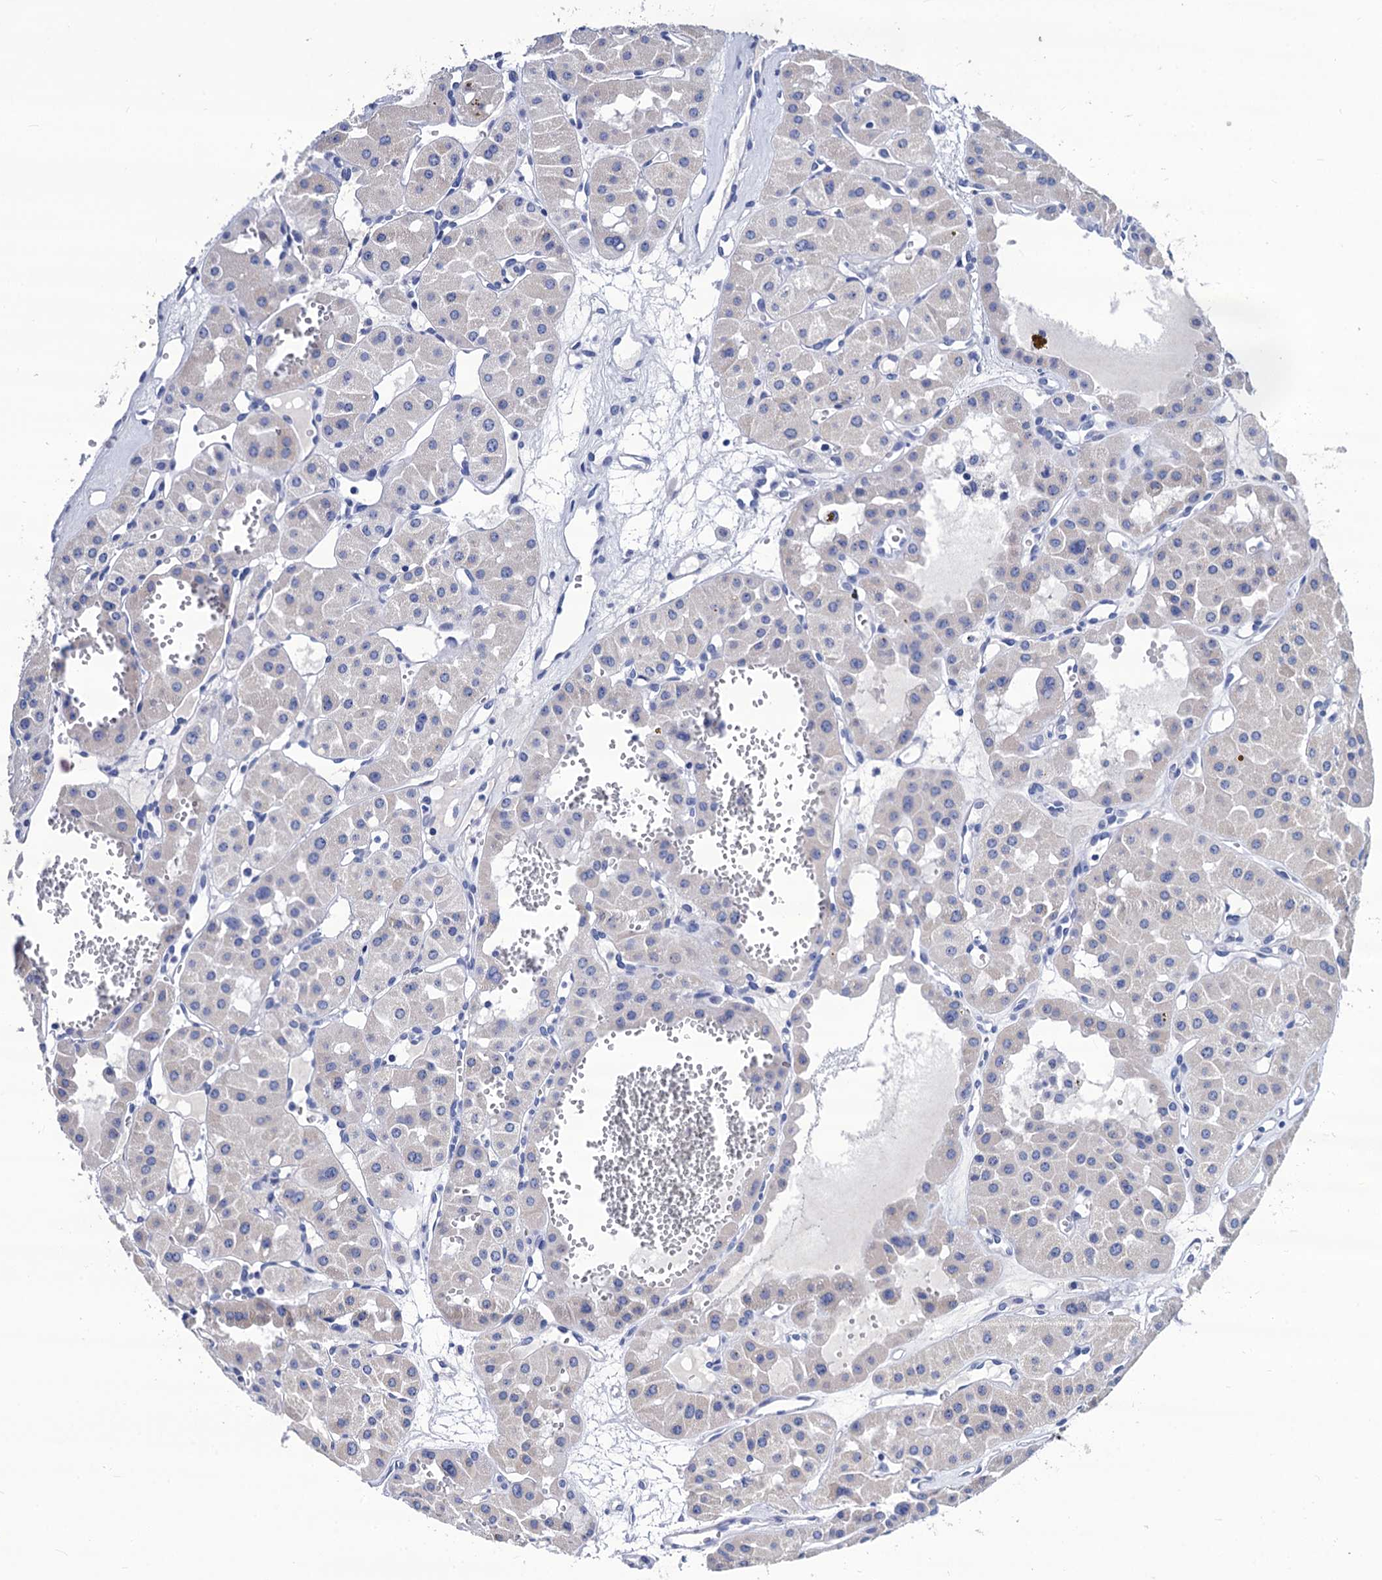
{"staining": {"intensity": "negative", "quantity": "none", "location": "none"}, "tissue": "renal cancer", "cell_type": "Tumor cells", "image_type": "cancer", "snomed": [{"axis": "morphology", "description": "Carcinoma, NOS"}, {"axis": "topography", "description": "Kidney"}], "caption": "There is no significant positivity in tumor cells of renal cancer.", "gene": "LRRC30", "patient": {"sex": "female", "age": 75}}